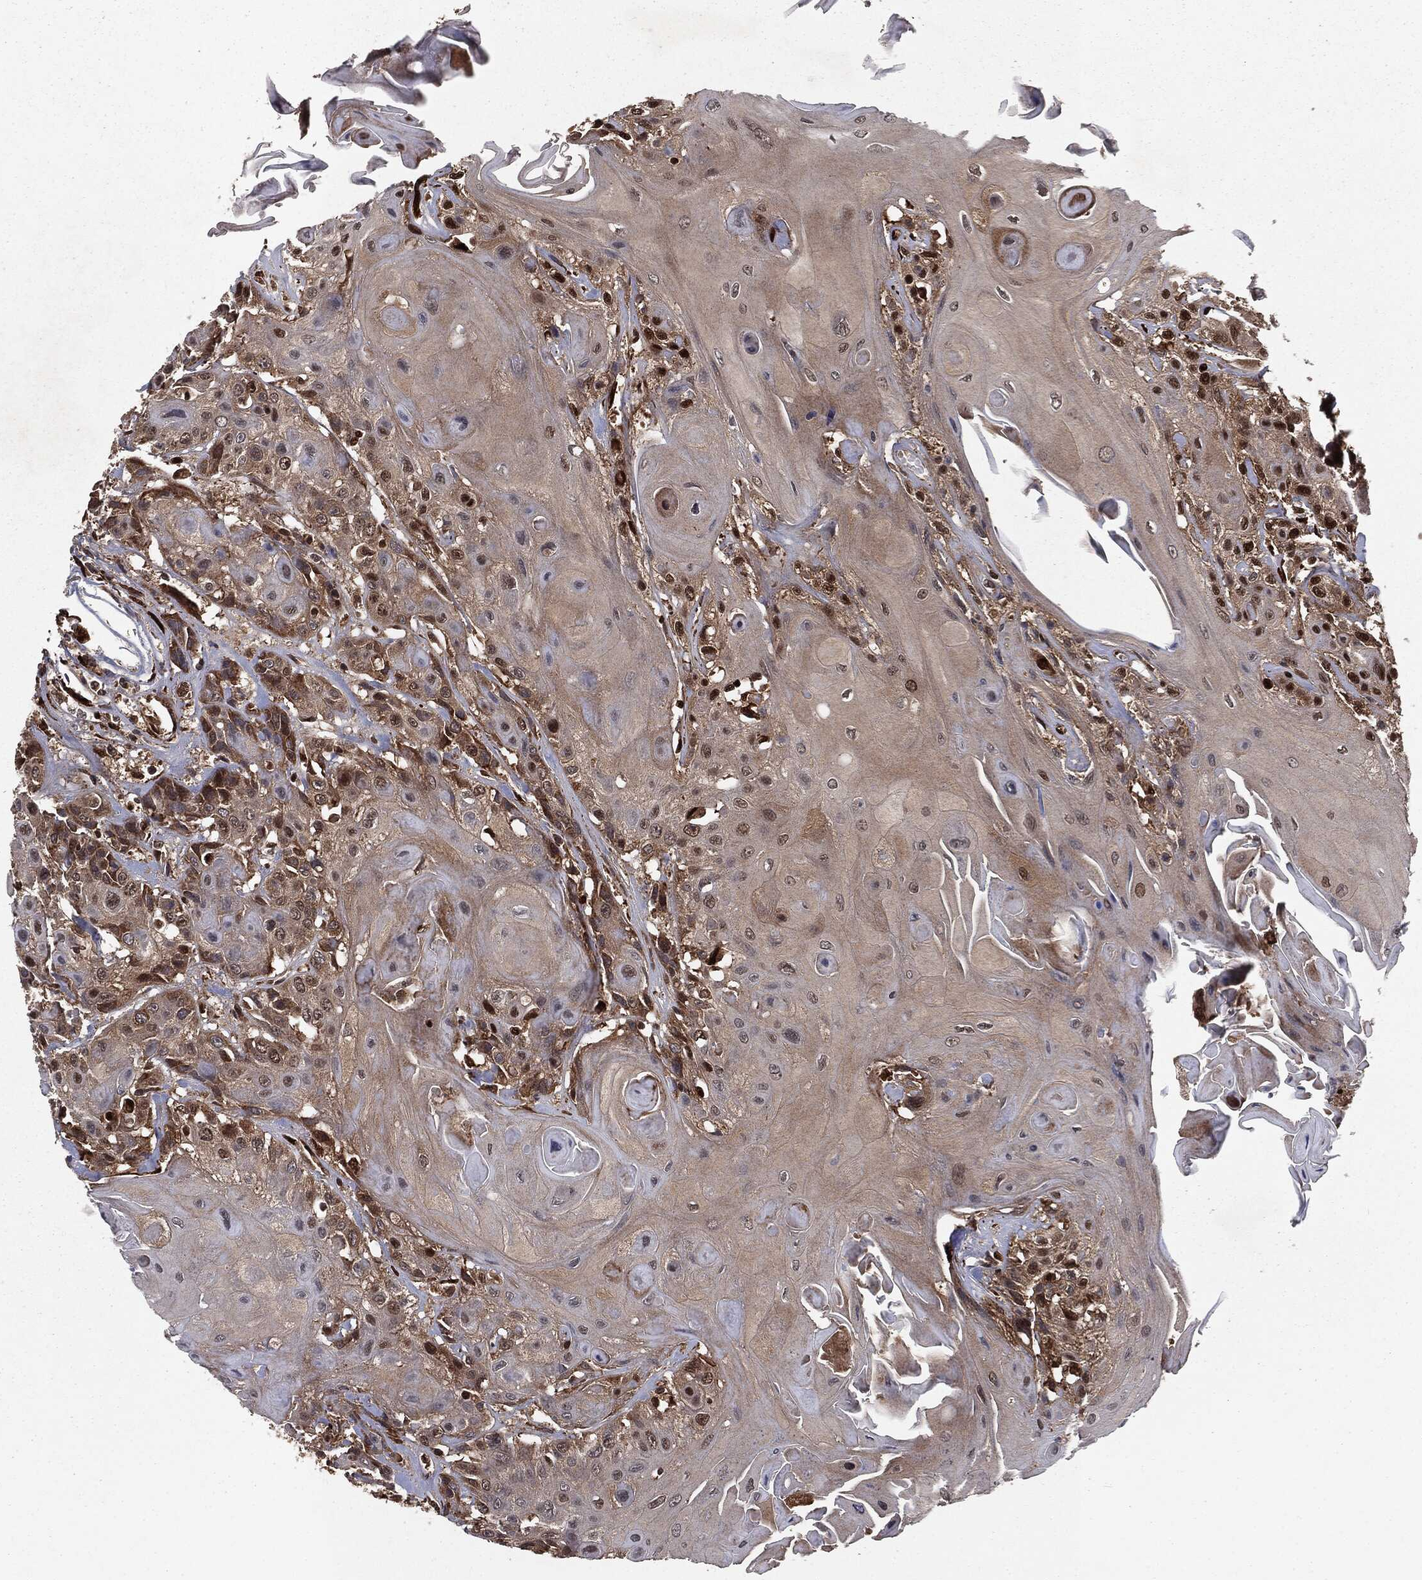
{"staining": {"intensity": "strong", "quantity": "25%-75%", "location": "nuclear"}, "tissue": "head and neck cancer", "cell_type": "Tumor cells", "image_type": "cancer", "snomed": [{"axis": "morphology", "description": "Squamous cell carcinoma, NOS"}, {"axis": "topography", "description": "Head-Neck"}], "caption": "The photomicrograph reveals immunohistochemical staining of head and neck squamous cell carcinoma. There is strong nuclear expression is identified in about 25%-75% of tumor cells. Using DAB (3,3'-diaminobenzidine) (brown) and hematoxylin (blue) stains, captured at high magnification using brightfield microscopy.", "gene": "RANBP9", "patient": {"sex": "female", "age": 59}}